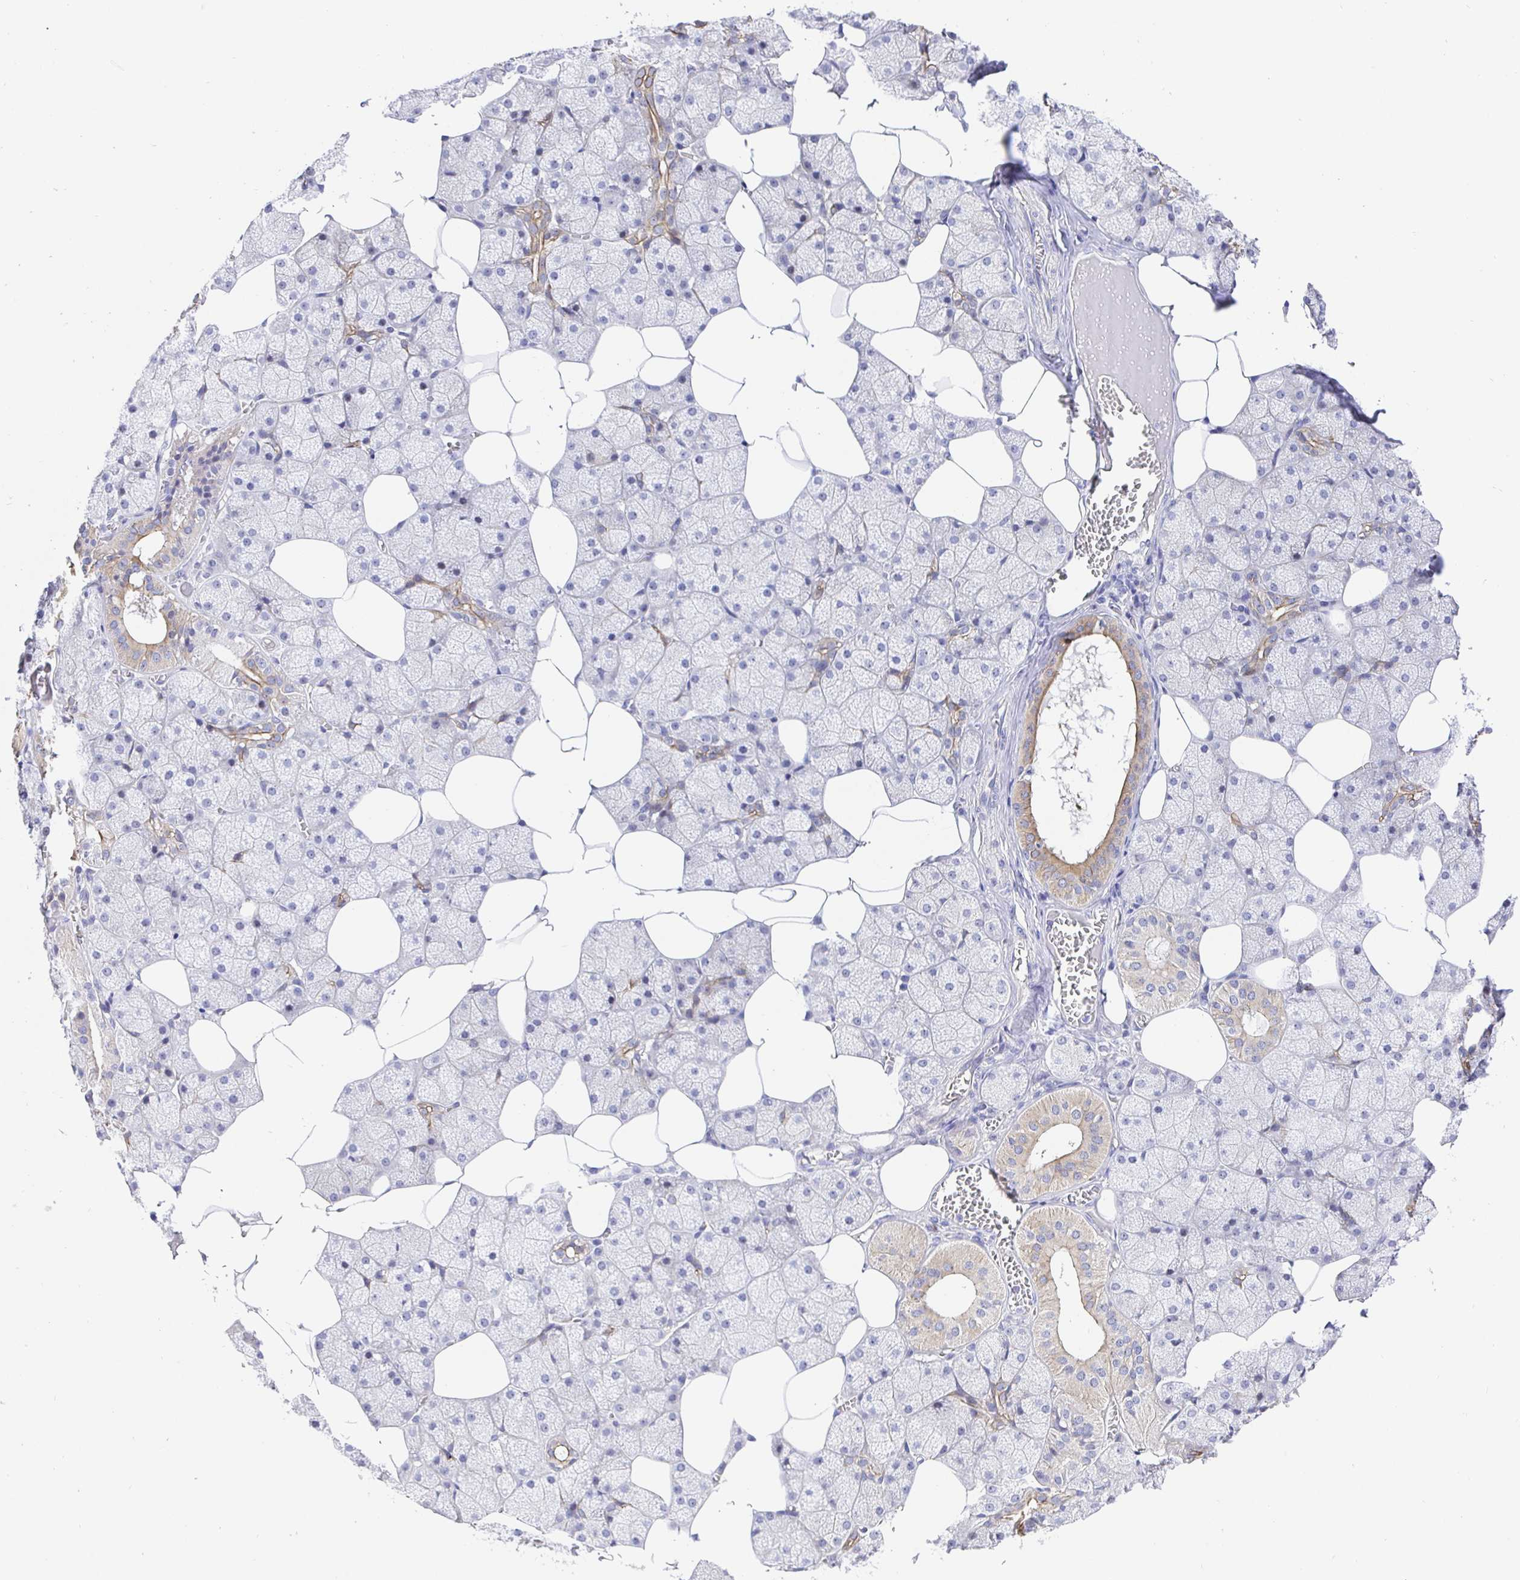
{"staining": {"intensity": "moderate", "quantity": "25%-75%", "location": "cytoplasmic/membranous"}, "tissue": "salivary gland", "cell_type": "Glandular cells", "image_type": "normal", "snomed": [{"axis": "morphology", "description": "Normal tissue, NOS"}, {"axis": "topography", "description": "Salivary gland"}, {"axis": "topography", "description": "Peripheral nerve tissue"}], "caption": "A histopathology image showing moderate cytoplasmic/membranous expression in approximately 25%-75% of glandular cells in benign salivary gland, as visualized by brown immunohistochemical staining.", "gene": "TIMELESS", "patient": {"sex": "male", "age": 38}}